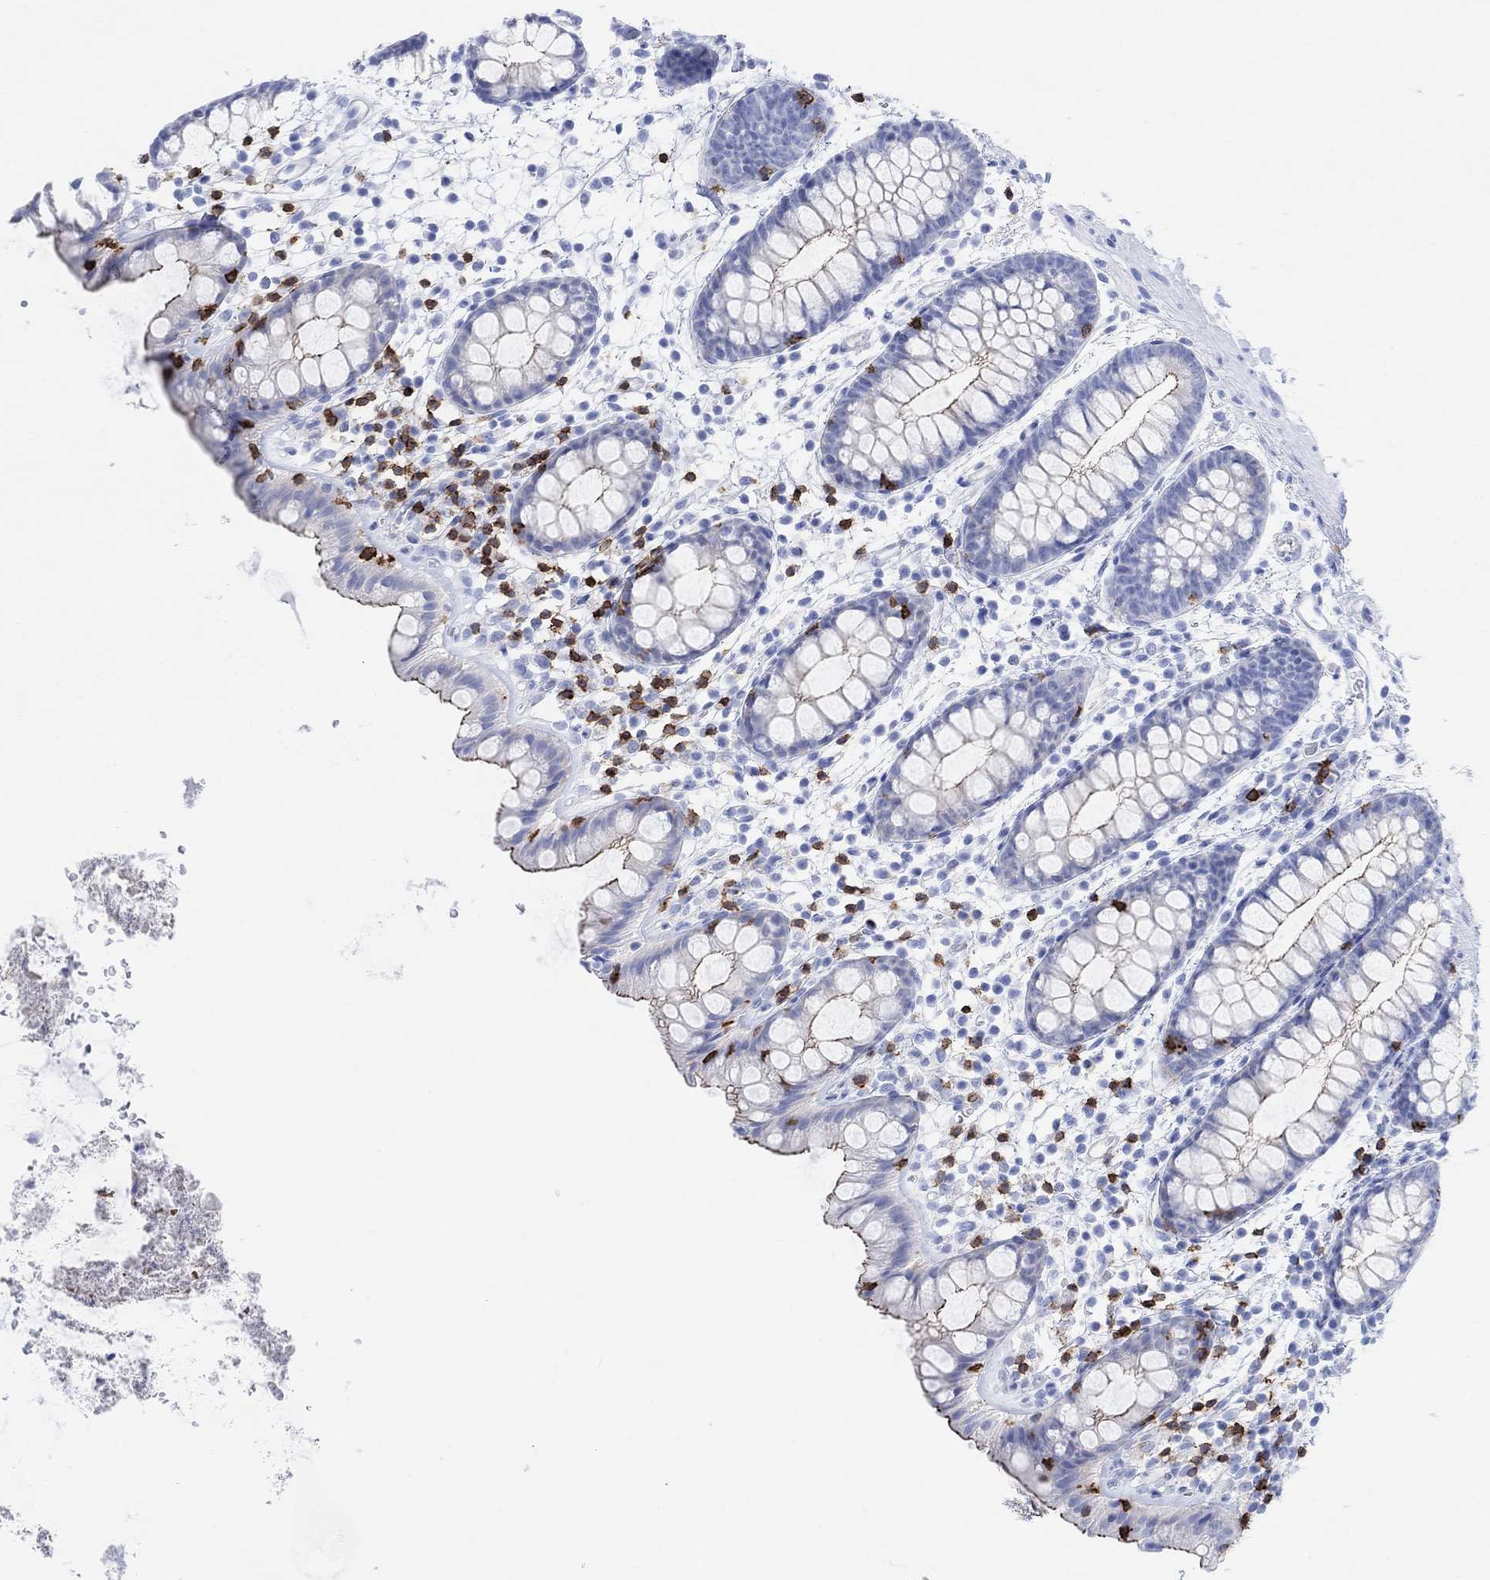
{"staining": {"intensity": "strong", "quantity": ">75%", "location": "cytoplasmic/membranous"}, "tissue": "rectum", "cell_type": "Glandular cells", "image_type": "normal", "snomed": [{"axis": "morphology", "description": "Normal tissue, NOS"}, {"axis": "topography", "description": "Rectum"}], "caption": "DAB (3,3'-diaminobenzidine) immunohistochemical staining of normal human rectum displays strong cytoplasmic/membranous protein expression in about >75% of glandular cells.", "gene": "GPR65", "patient": {"sex": "male", "age": 57}}